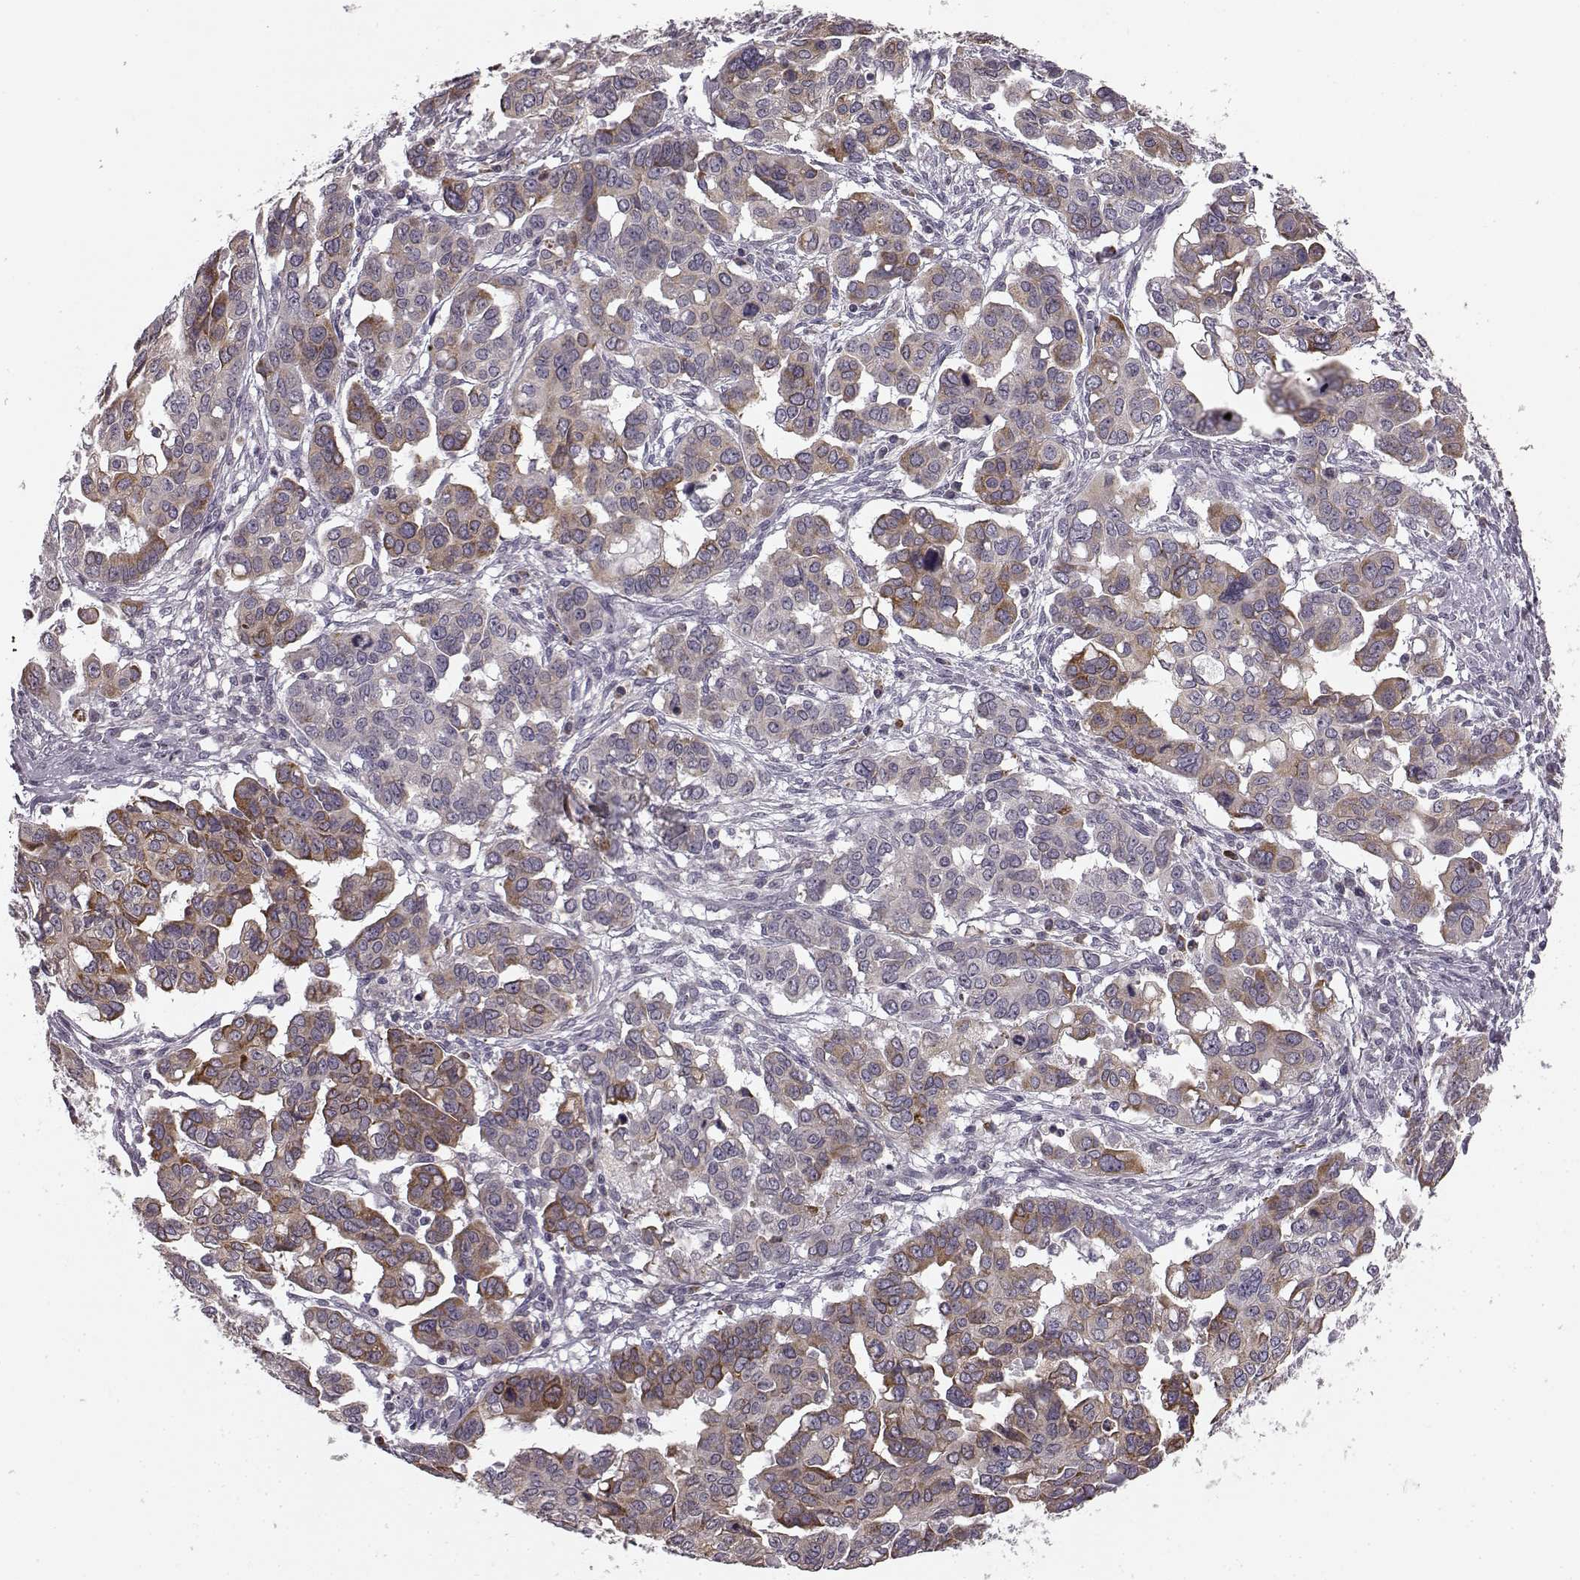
{"staining": {"intensity": "strong", "quantity": "<25%", "location": "cytoplasmic/membranous"}, "tissue": "ovarian cancer", "cell_type": "Tumor cells", "image_type": "cancer", "snomed": [{"axis": "morphology", "description": "Carcinoma, endometroid"}, {"axis": "topography", "description": "Ovary"}], "caption": "DAB (3,3'-diaminobenzidine) immunohistochemical staining of human ovarian endometroid carcinoma exhibits strong cytoplasmic/membranous protein positivity in about <25% of tumor cells.", "gene": "FAM234B", "patient": {"sex": "female", "age": 78}}